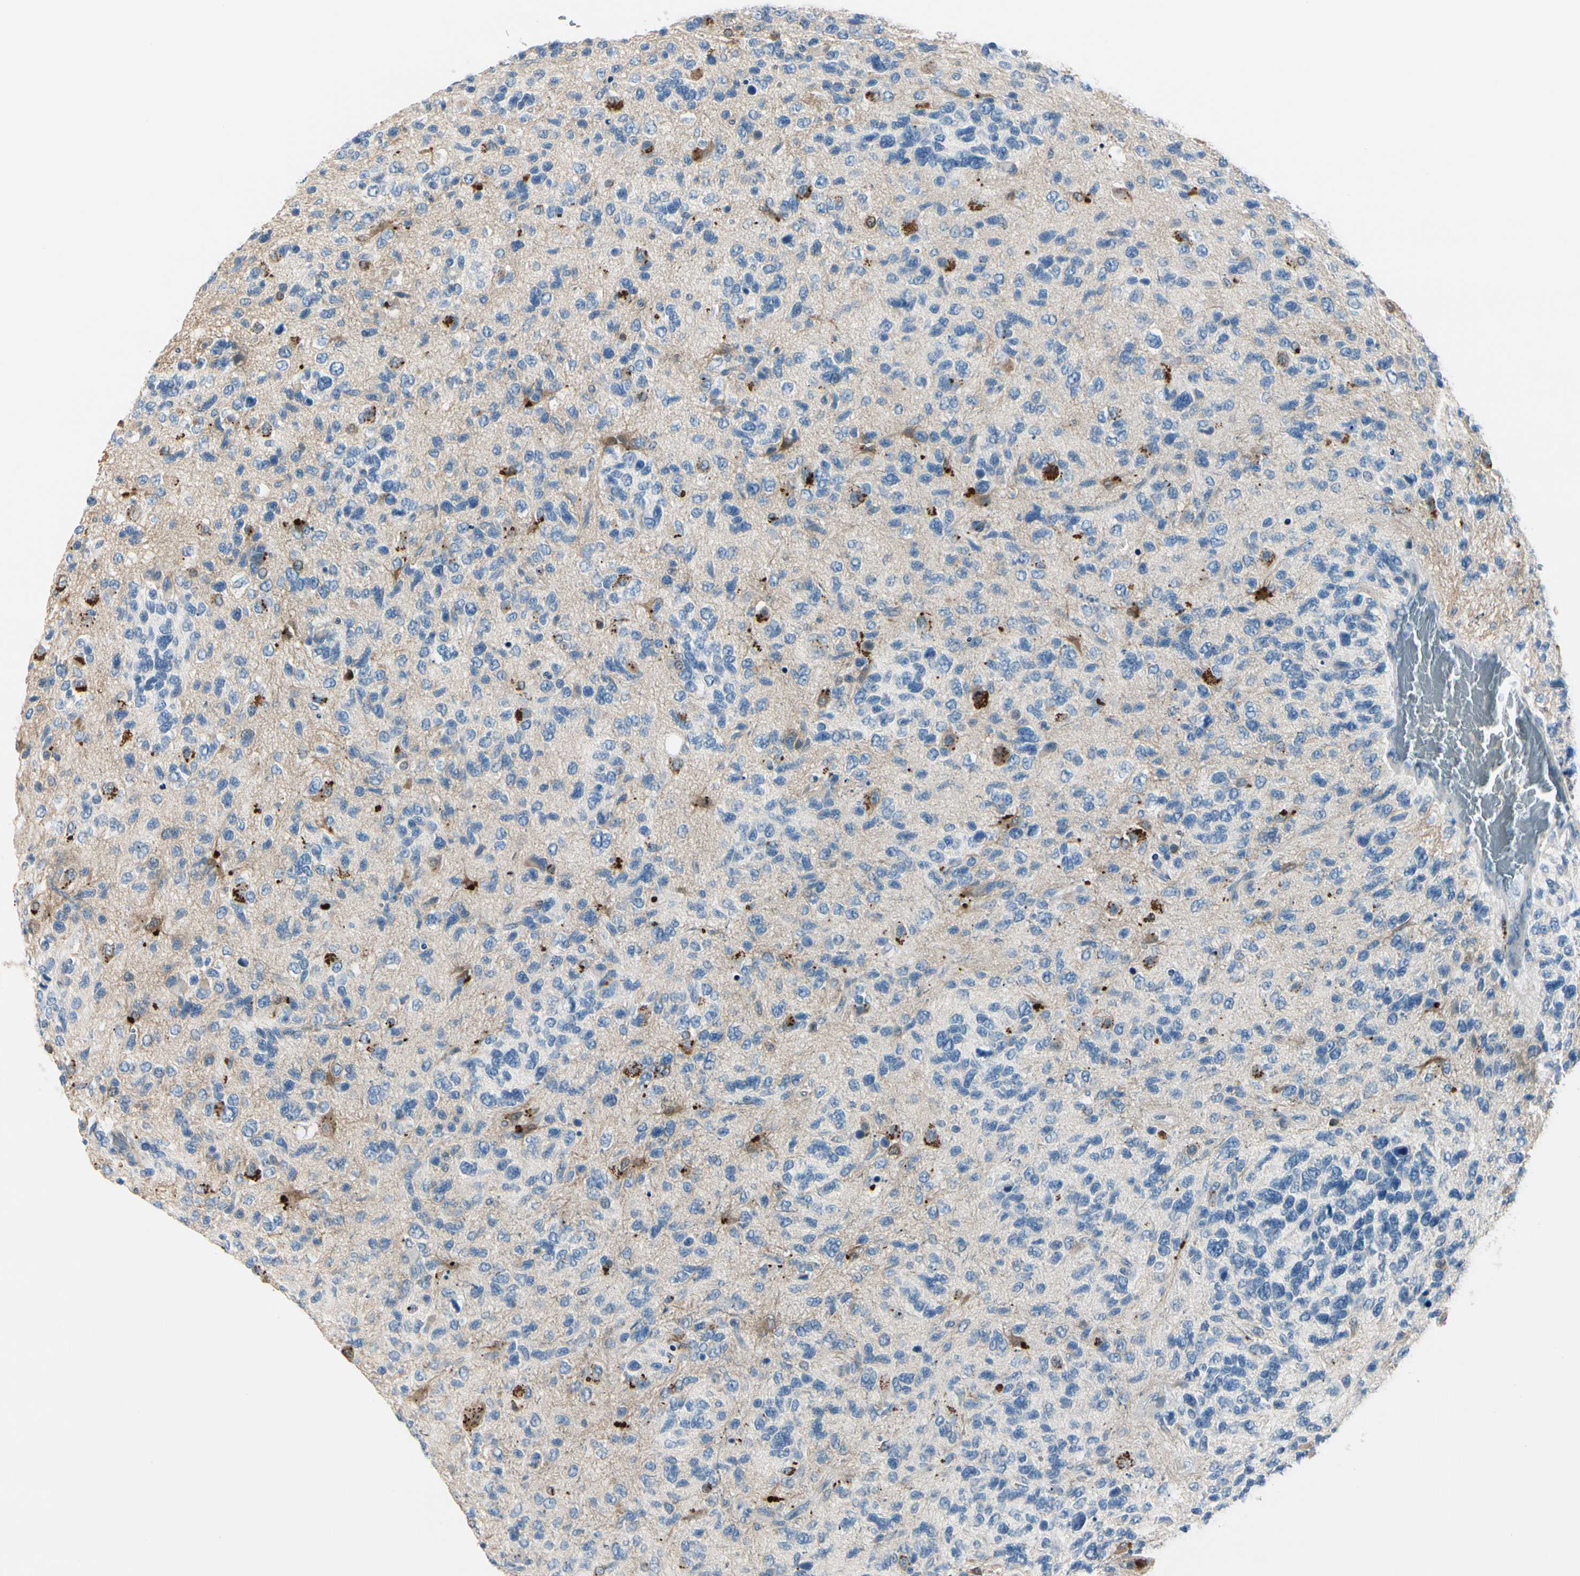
{"staining": {"intensity": "negative", "quantity": "none", "location": "none"}, "tissue": "glioma", "cell_type": "Tumor cells", "image_type": "cancer", "snomed": [{"axis": "morphology", "description": "Glioma, malignant, High grade"}, {"axis": "topography", "description": "Brain"}], "caption": "Micrograph shows no protein staining in tumor cells of glioma tissue.", "gene": "PEBP1", "patient": {"sex": "female", "age": 58}}